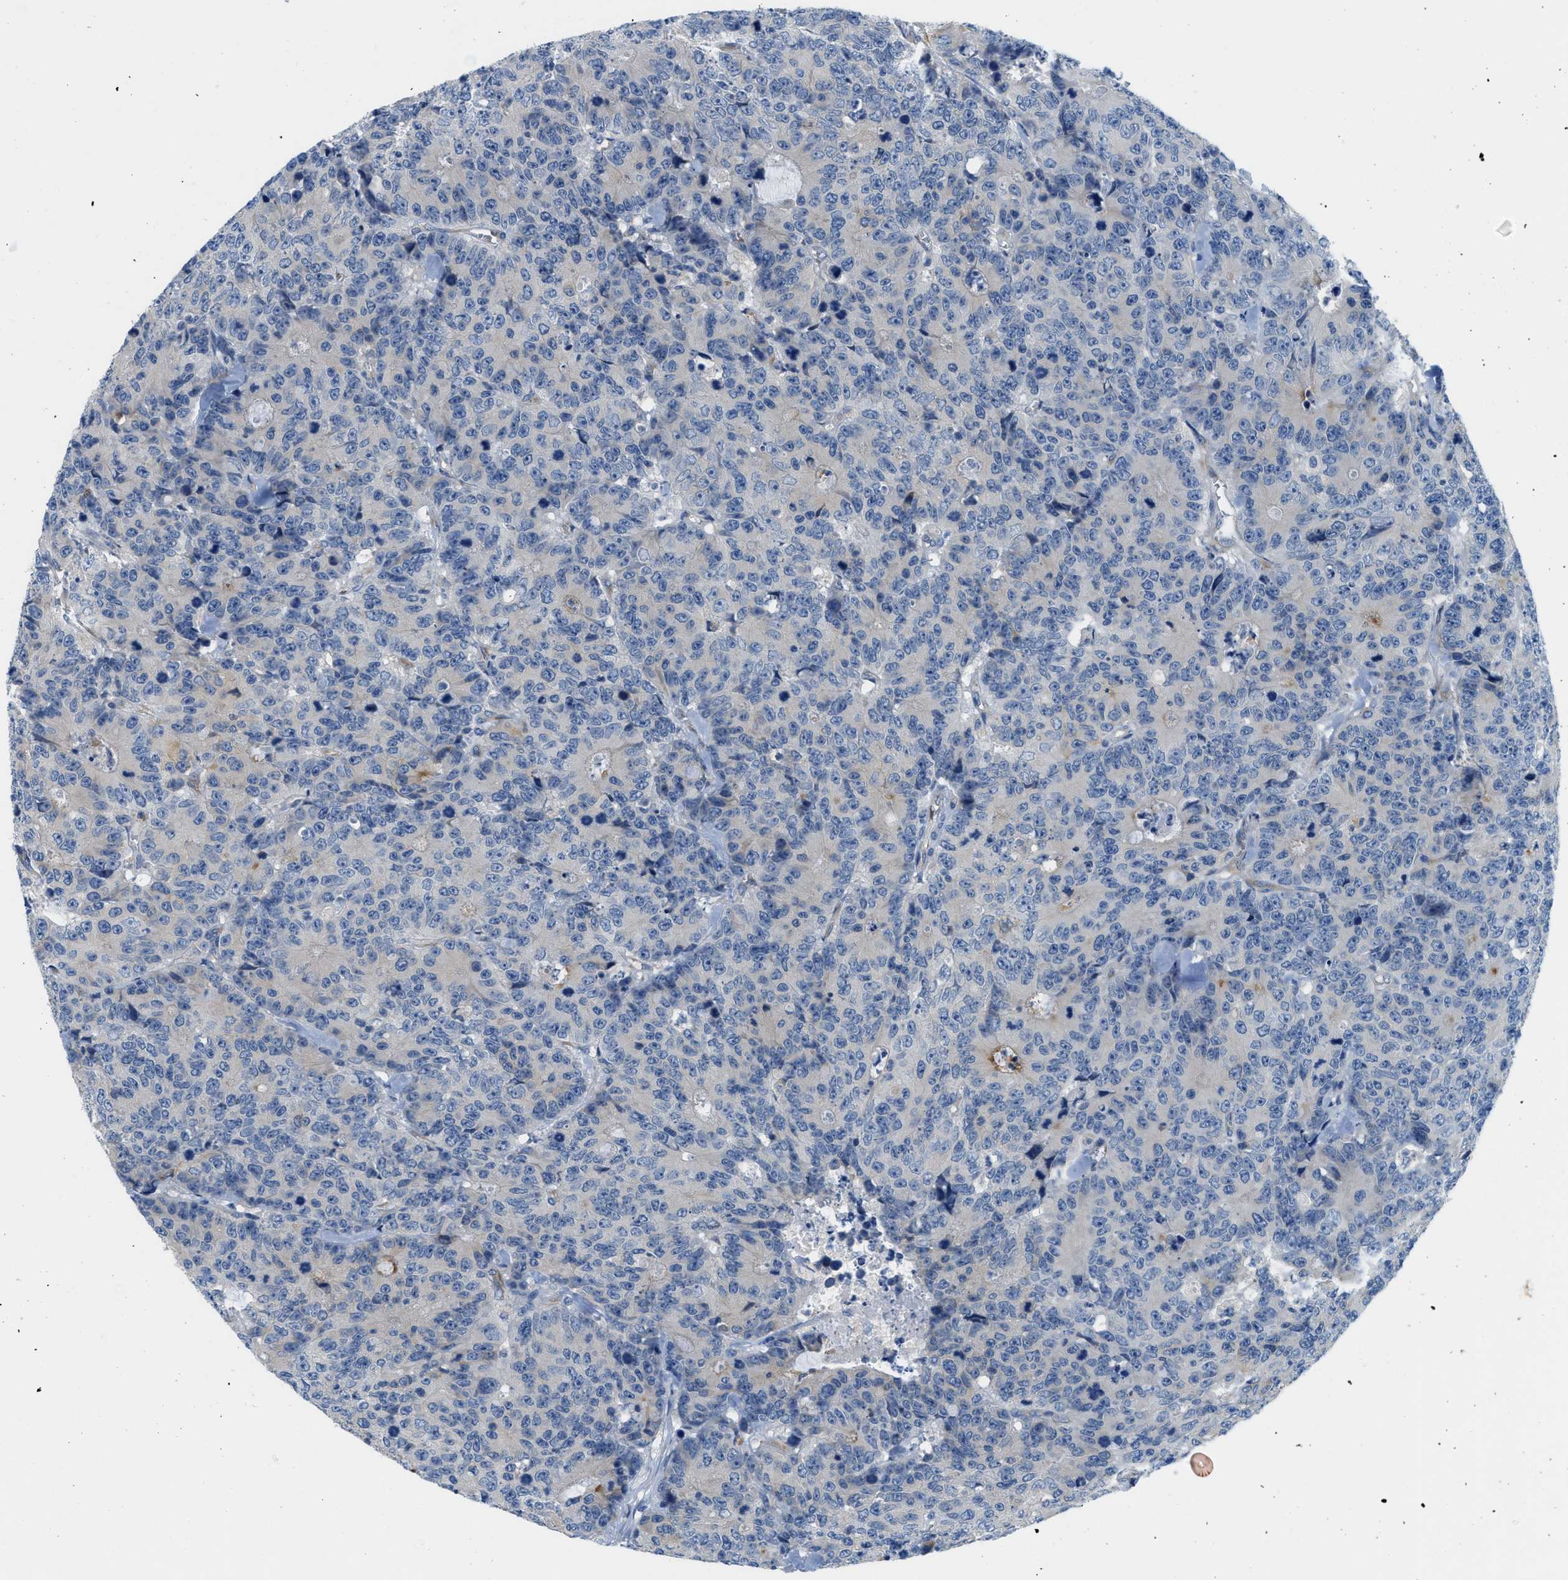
{"staining": {"intensity": "negative", "quantity": "none", "location": "none"}, "tissue": "colorectal cancer", "cell_type": "Tumor cells", "image_type": "cancer", "snomed": [{"axis": "morphology", "description": "Adenocarcinoma, NOS"}, {"axis": "topography", "description": "Colon"}], "caption": "Colorectal cancer was stained to show a protein in brown. There is no significant positivity in tumor cells. (Stains: DAB (3,3'-diaminobenzidine) IHC with hematoxylin counter stain, Microscopy: brightfield microscopy at high magnification).", "gene": "PGR", "patient": {"sex": "female", "age": 86}}